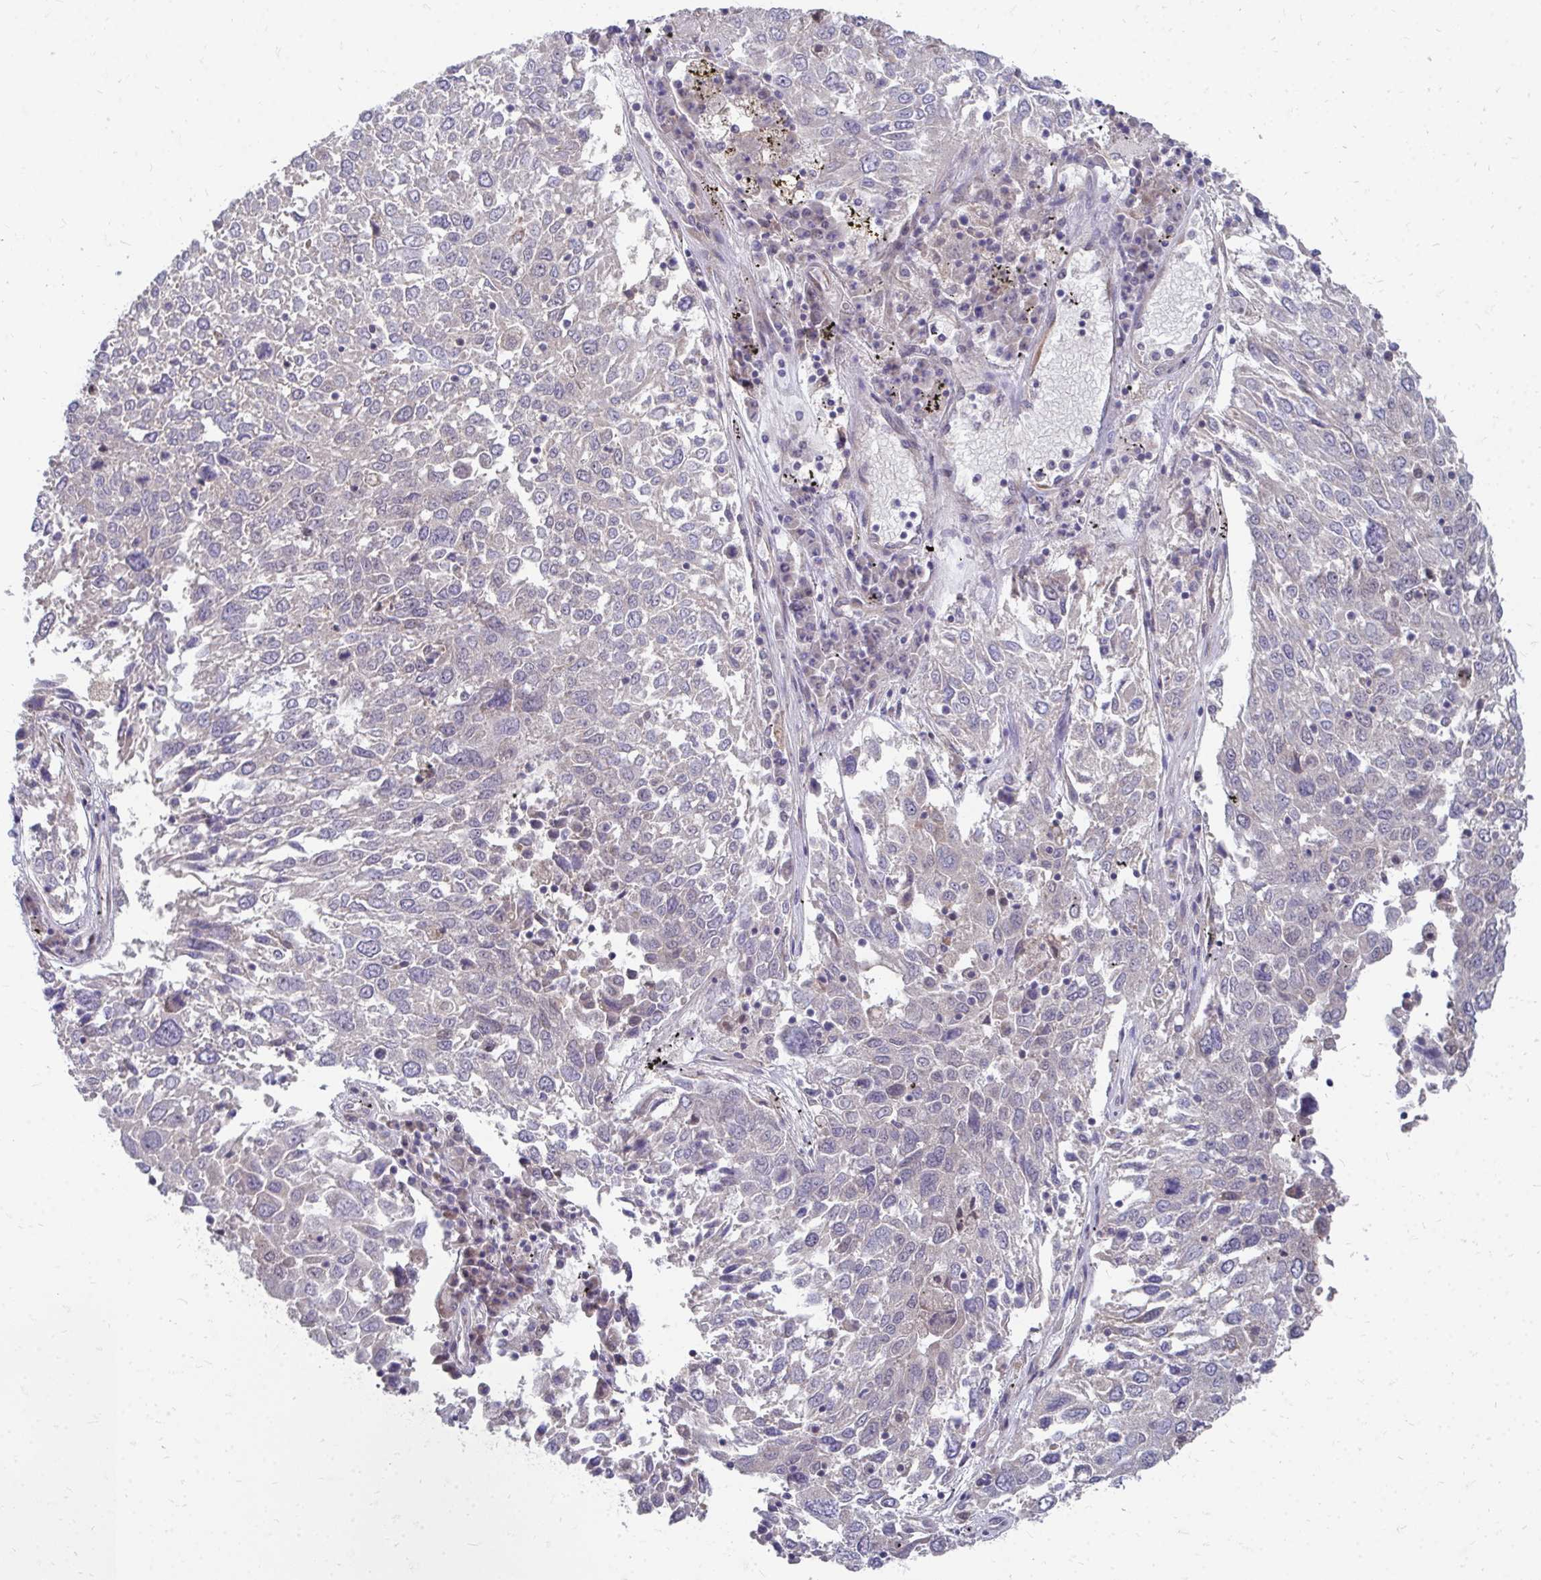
{"staining": {"intensity": "negative", "quantity": "none", "location": "none"}, "tissue": "lung cancer", "cell_type": "Tumor cells", "image_type": "cancer", "snomed": [{"axis": "morphology", "description": "Squamous cell carcinoma, NOS"}, {"axis": "topography", "description": "Lung"}], "caption": "This is a micrograph of immunohistochemistry staining of lung squamous cell carcinoma, which shows no positivity in tumor cells. Brightfield microscopy of immunohistochemistry (IHC) stained with DAB (3,3'-diaminobenzidine) (brown) and hematoxylin (blue), captured at high magnification.", "gene": "MROH8", "patient": {"sex": "male", "age": 65}}